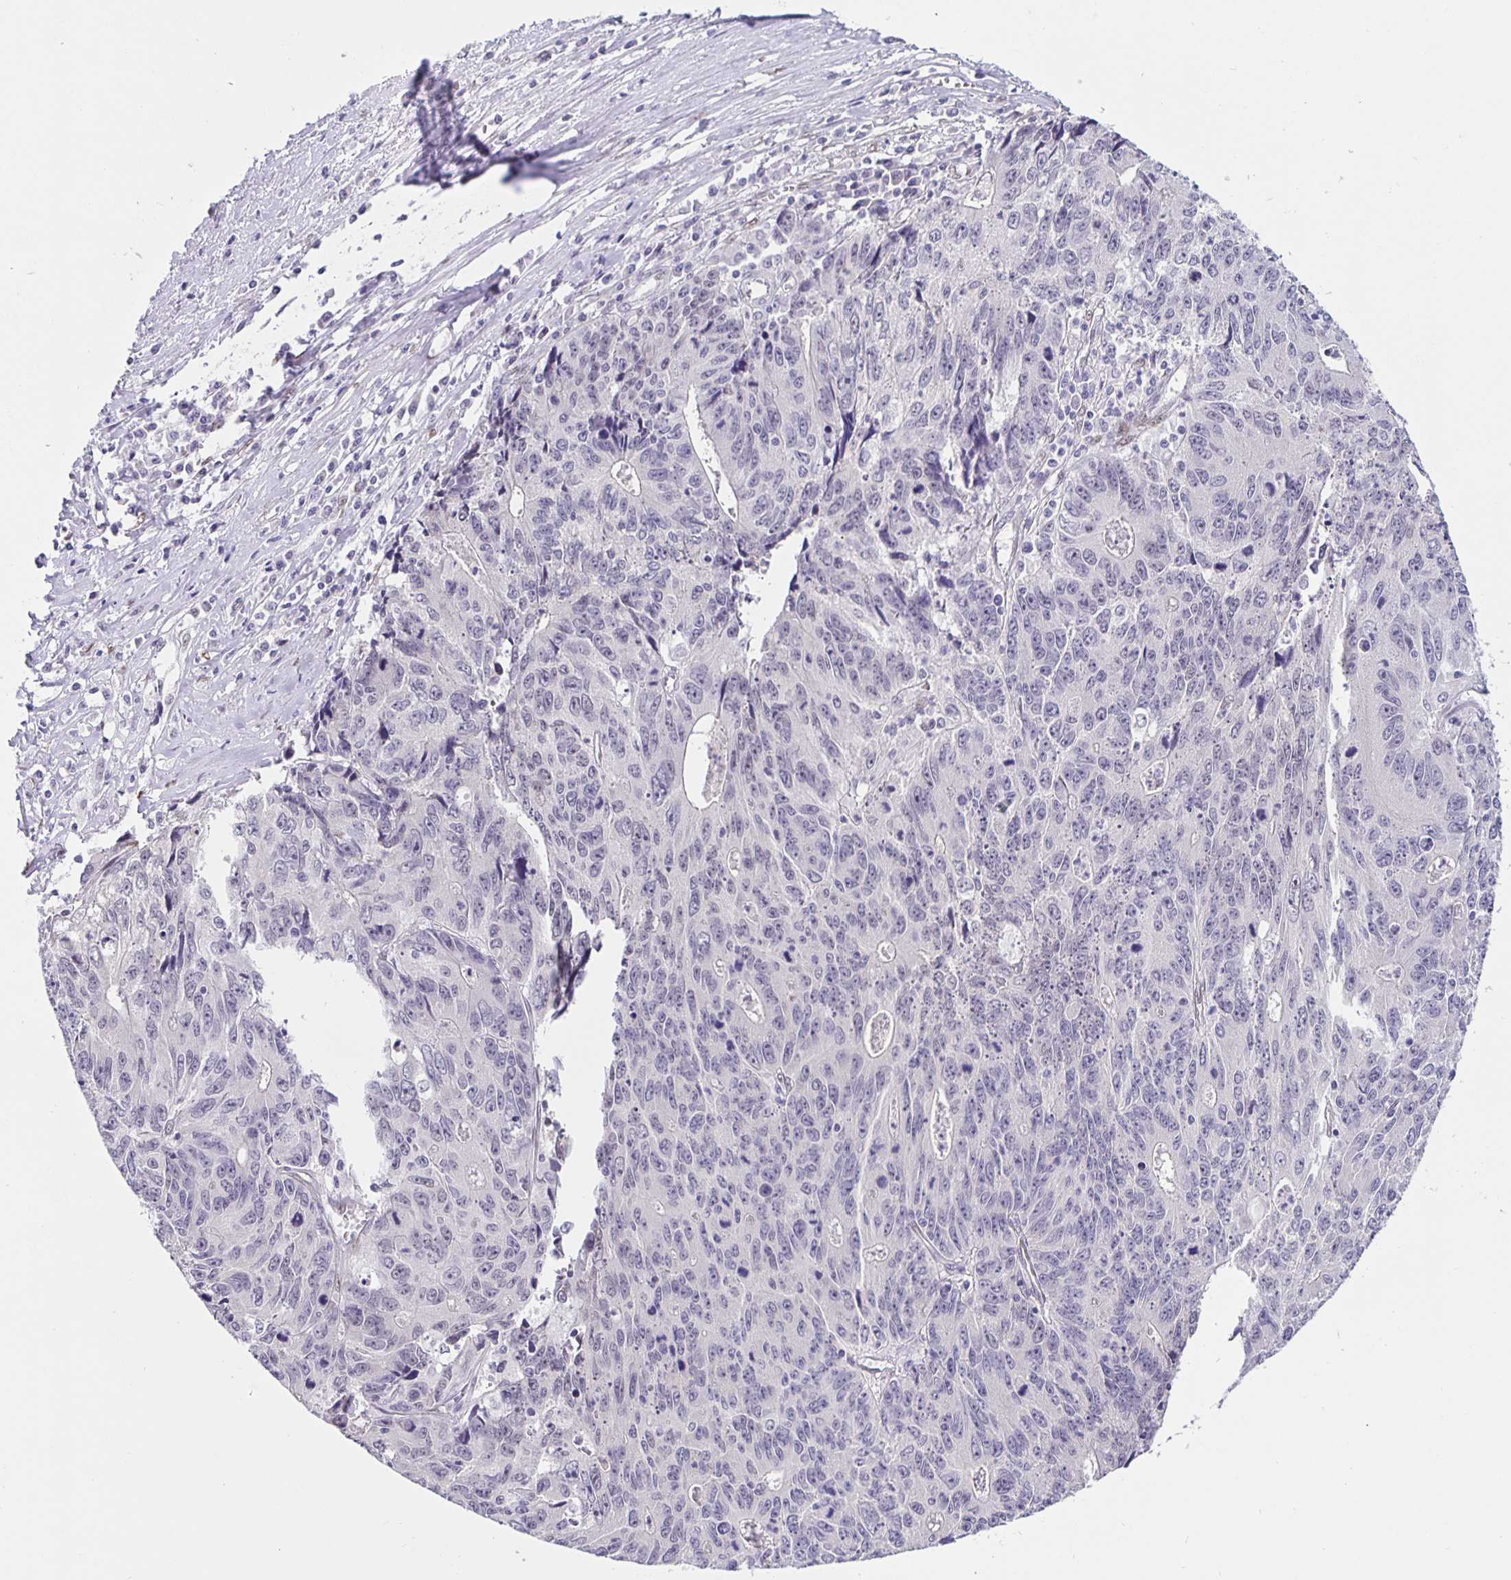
{"staining": {"intensity": "negative", "quantity": "none", "location": "none"}, "tissue": "liver cancer", "cell_type": "Tumor cells", "image_type": "cancer", "snomed": [{"axis": "morphology", "description": "Cholangiocarcinoma"}, {"axis": "topography", "description": "Liver"}], "caption": "This is a photomicrograph of immunohistochemistry (IHC) staining of liver cancer, which shows no expression in tumor cells.", "gene": "FOSL2", "patient": {"sex": "male", "age": 65}}